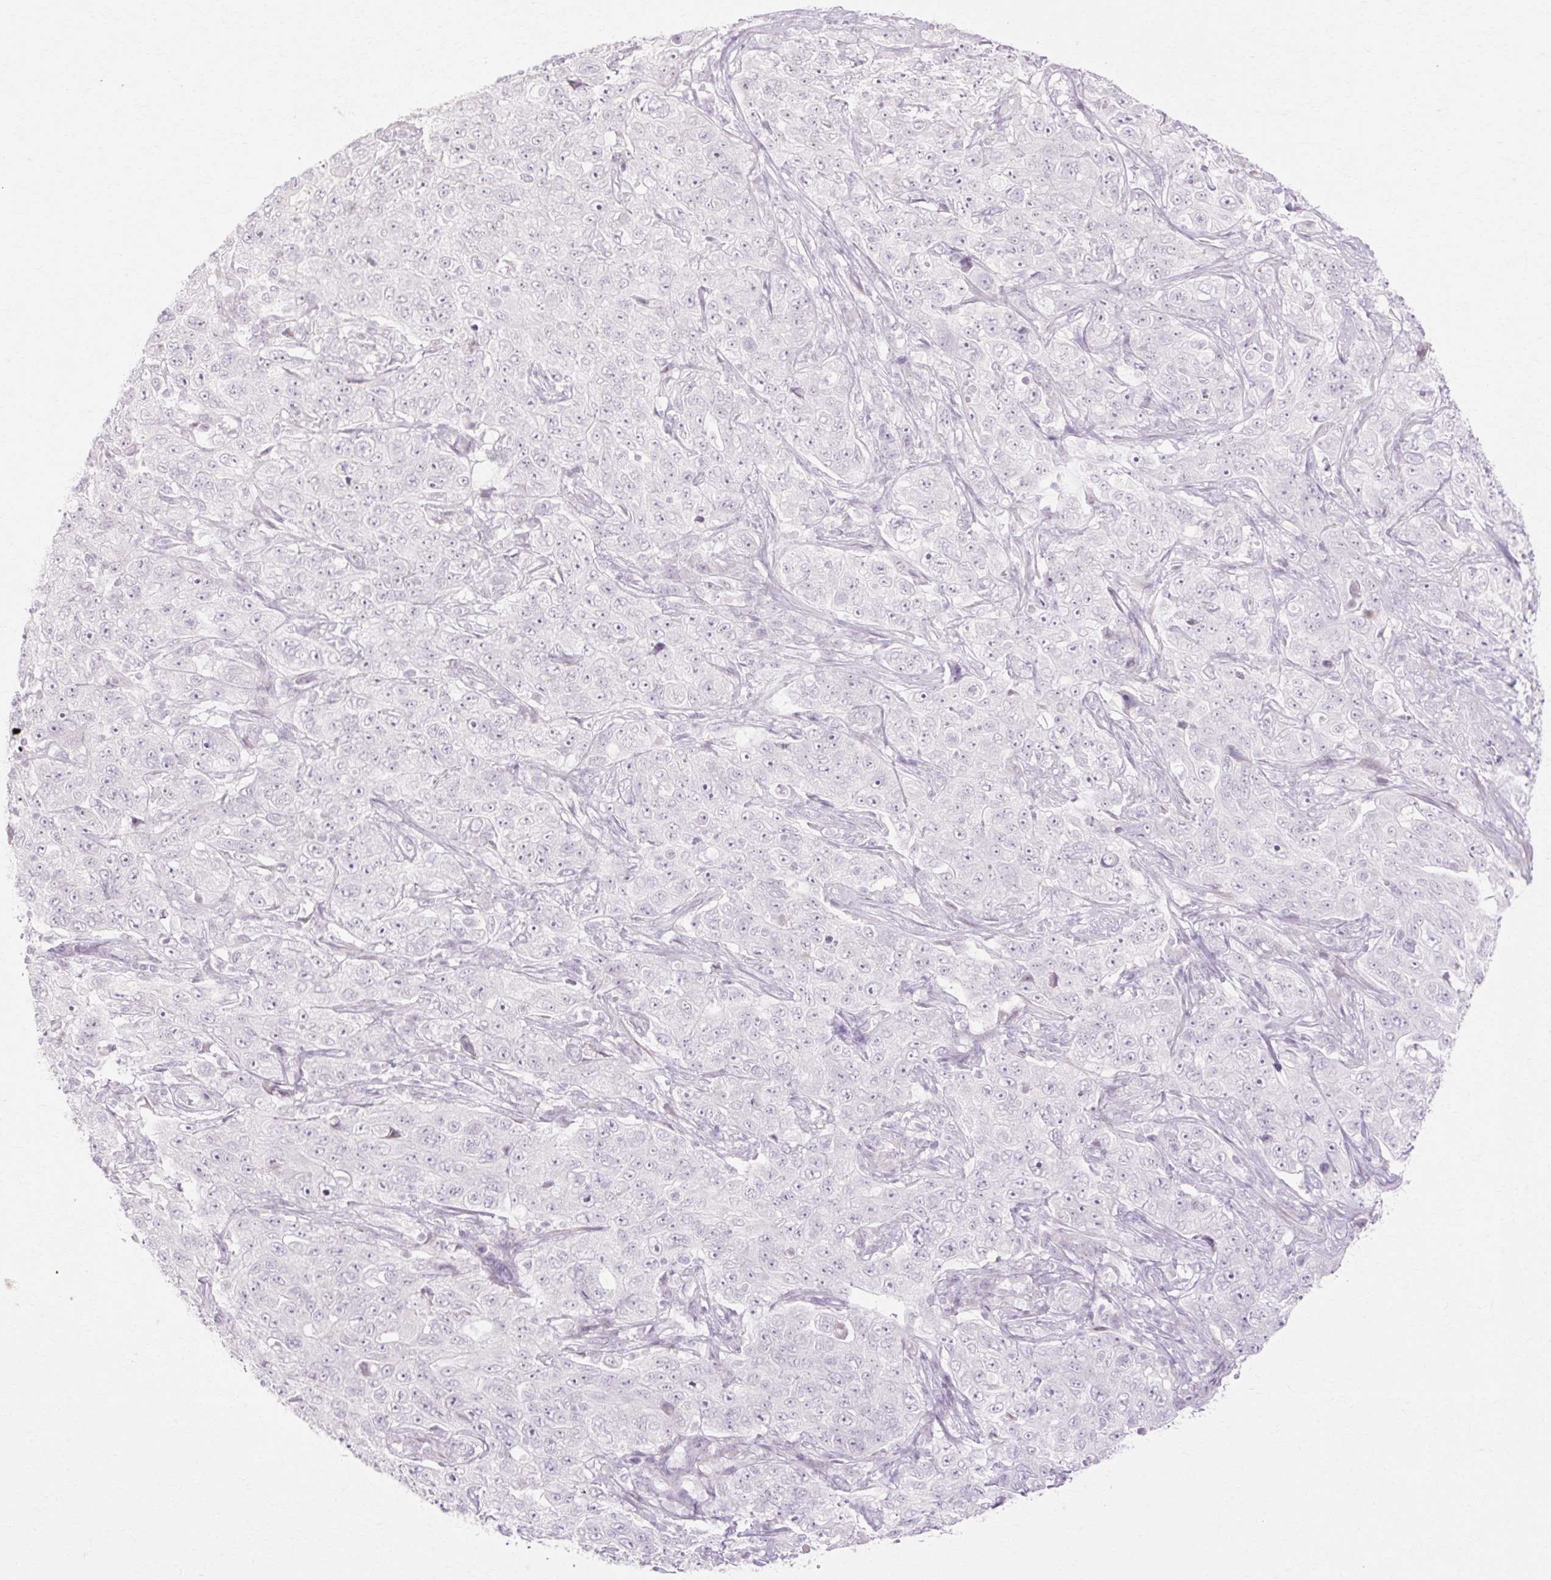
{"staining": {"intensity": "negative", "quantity": "none", "location": "none"}, "tissue": "pancreatic cancer", "cell_type": "Tumor cells", "image_type": "cancer", "snomed": [{"axis": "morphology", "description": "Adenocarcinoma, NOS"}, {"axis": "topography", "description": "Pancreas"}], "caption": "Immunohistochemistry (IHC) photomicrograph of pancreatic cancer (adenocarcinoma) stained for a protein (brown), which reveals no expression in tumor cells.", "gene": "C3orf49", "patient": {"sex": "male", "age": 68}}